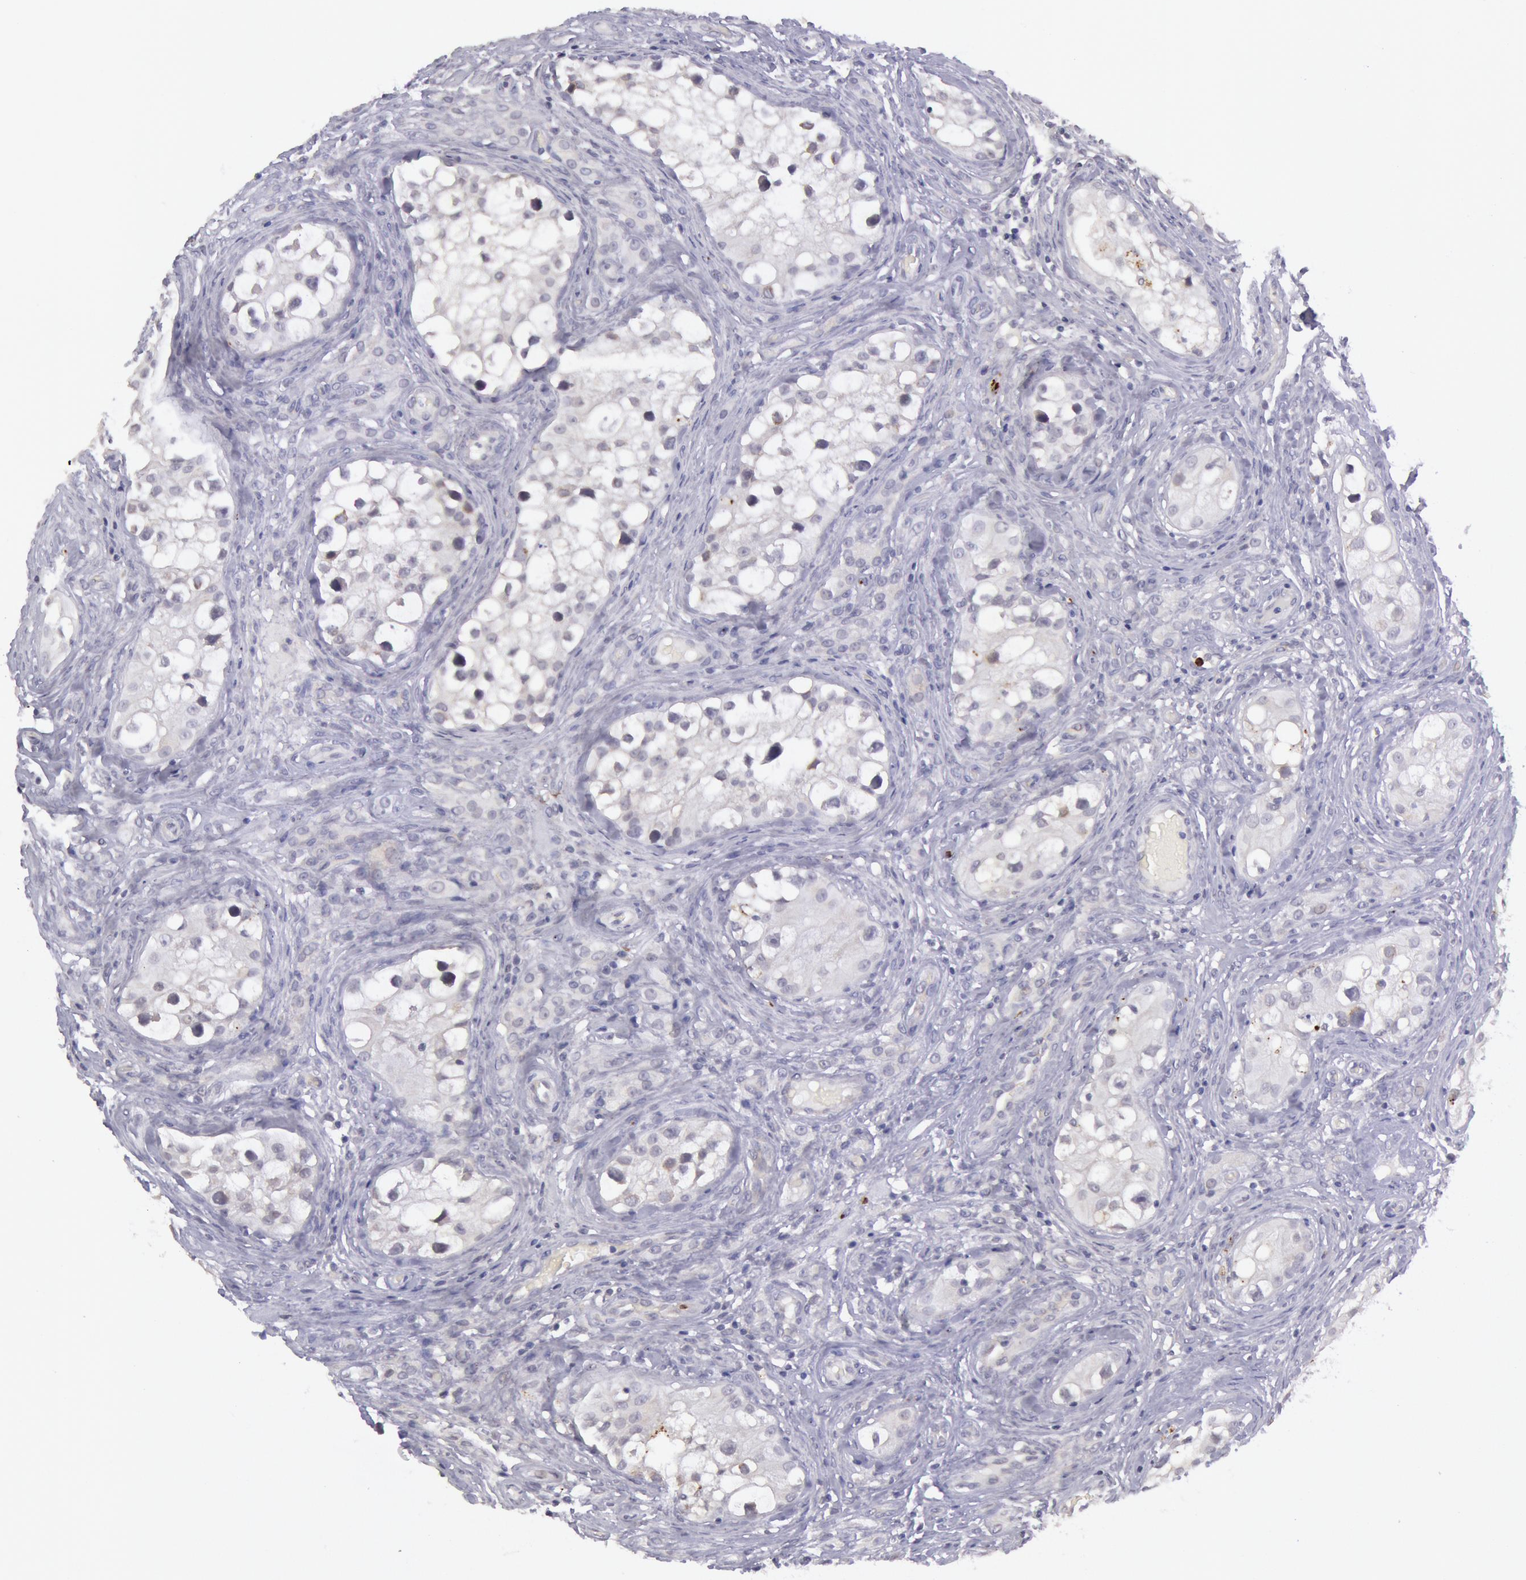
{"staining": {"intensity": "negative", "quantity": "none", "location": "none"}, "tissue": "testis cancer", "cell_type": "Tumor cells", "image_type": "cancer", "snomed": [{"axis": "morphology", "description": "Carcinoma, Embryonal, NOS"}, {"axis": "topography", "description": "Testis"}], "caption": "Tumor cells show no significant protein expression in embryonal carcinoma (testis).", "gene": "KDM6A", "patient": {"sex": "male", "age": 31}}